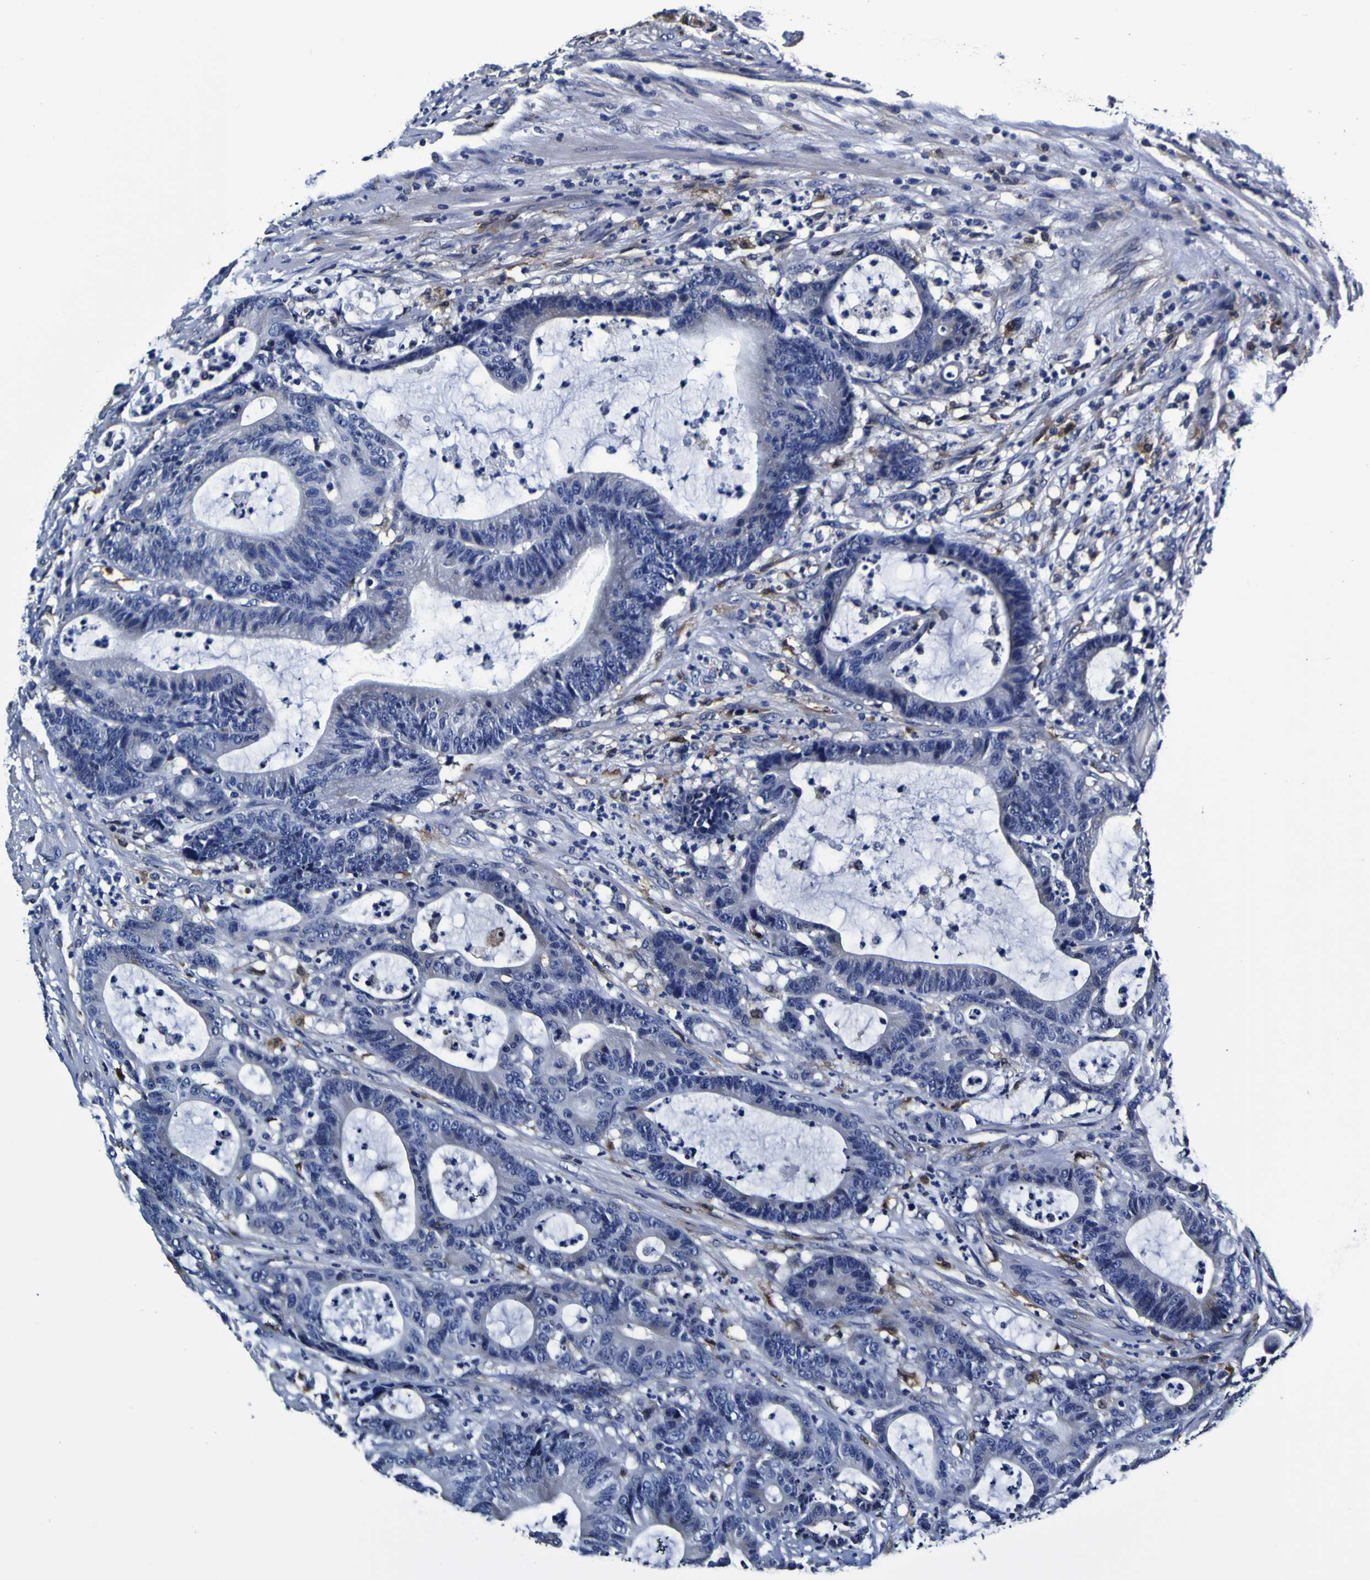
{"staining": {"intensity": "negative", "quantity": "none", "location": "none"}, "tissue": "colorectal cancer", "cell_type": "Tumor cells", "image_type": "cancer", "snomed": [{"axis": "morphology", "description": "Adenocarcinoma, NOS"}, {"axis": "topography", "description": "Colon"}], "caption": "This is a histopathology image of immunohistochemistry staining of colorectal adenocarcinoma, which shows no staining in tumor cells.", "gene": "GPX1", "patient": {"sex": "female", "age": 84}}